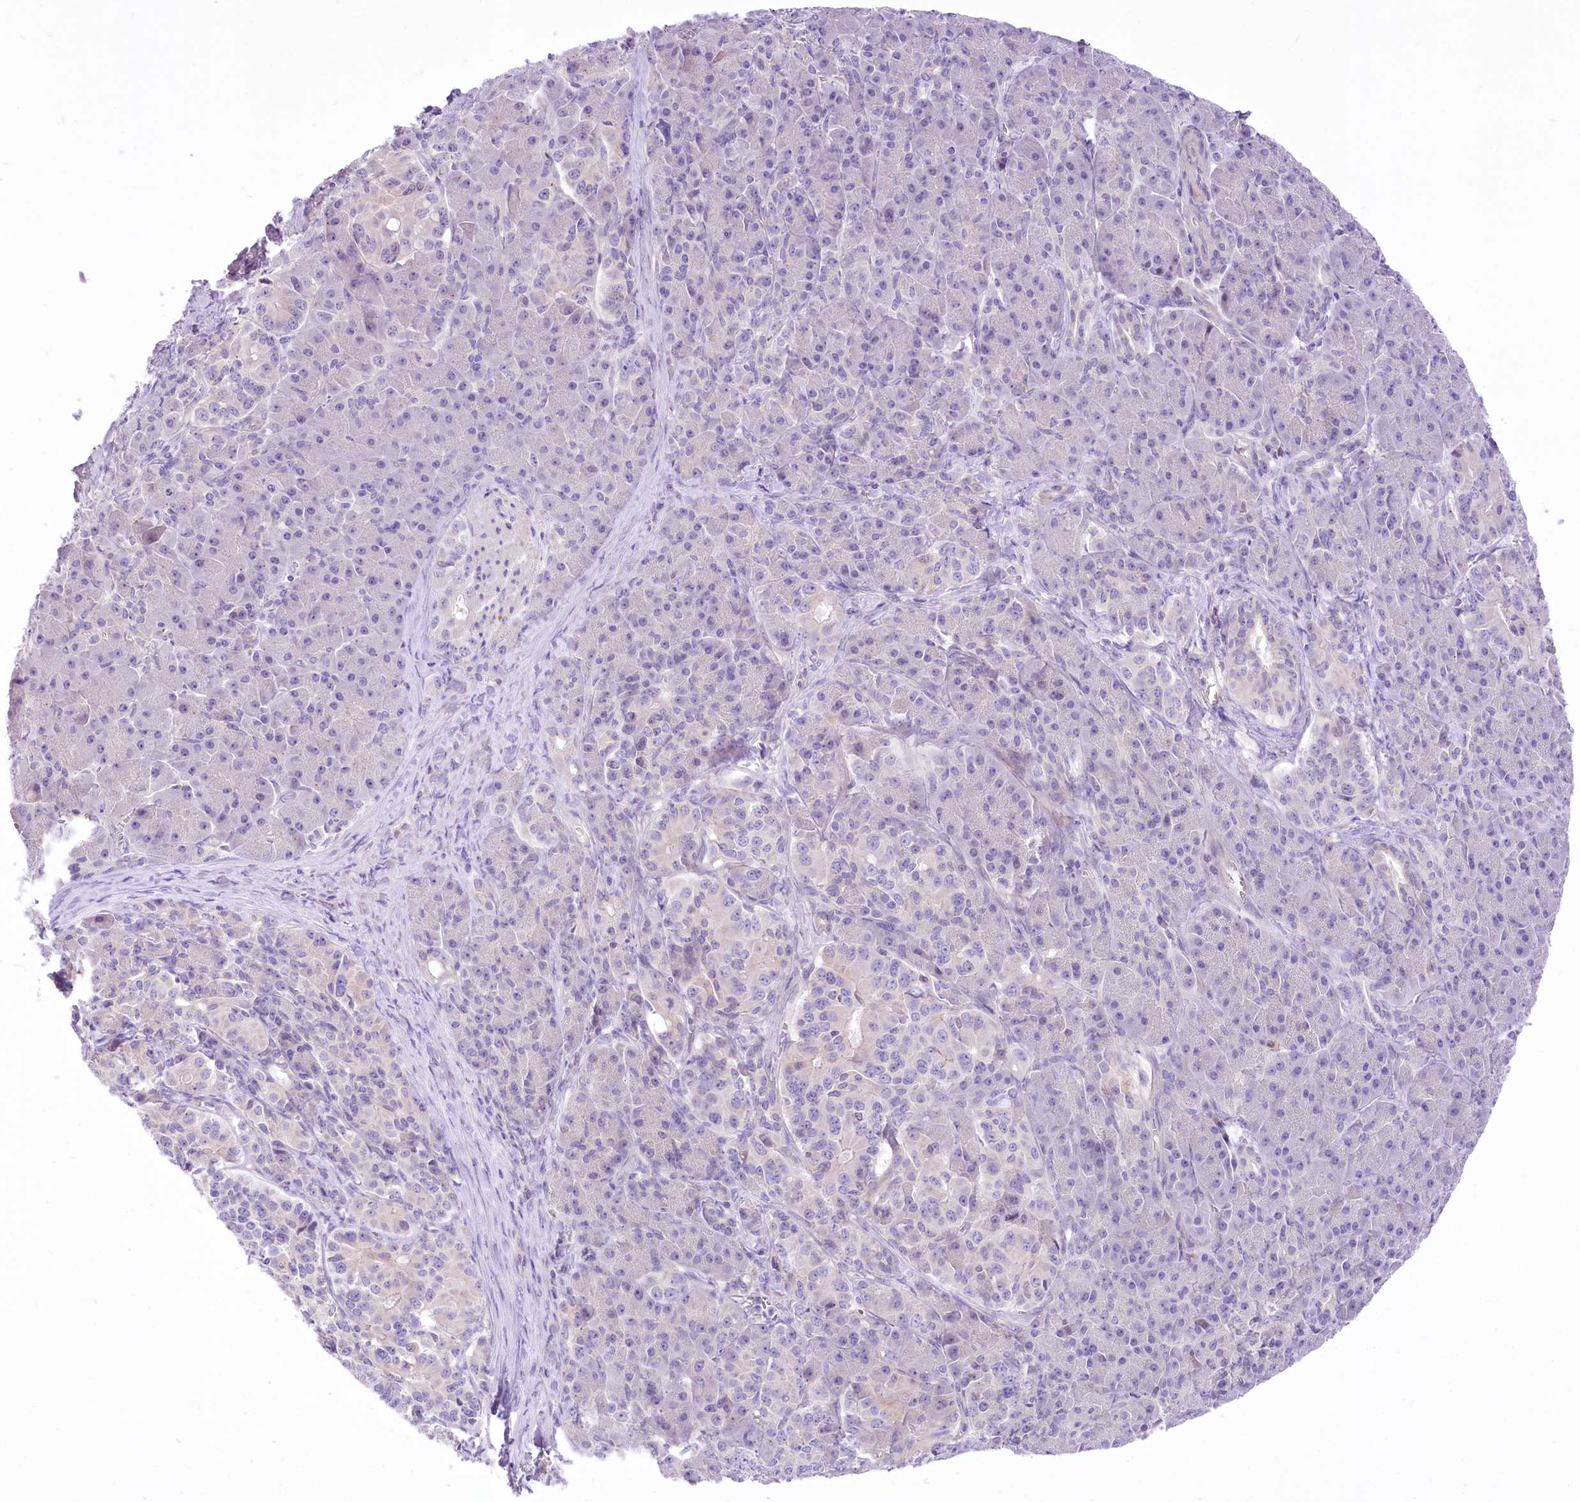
{"staining": {"intensity": "negative", "quantity": "none", "location": "none"}, "tissue": "pancreatic cancer", "cell_type": "Tumor cells", "image_type": "cancer", "snomed": [{"axis": "morphology", "description": "Adenocarcinoma, NOS"}, {"axis": "topography", "description": "Pancreas"}], "caption": "Pancreatic cancer stained for a protein using immunohistochemistry (IHC) shows no expression tumor cells.", "gene": "HELT", "patient": {"sex": "female", "age": 74}}